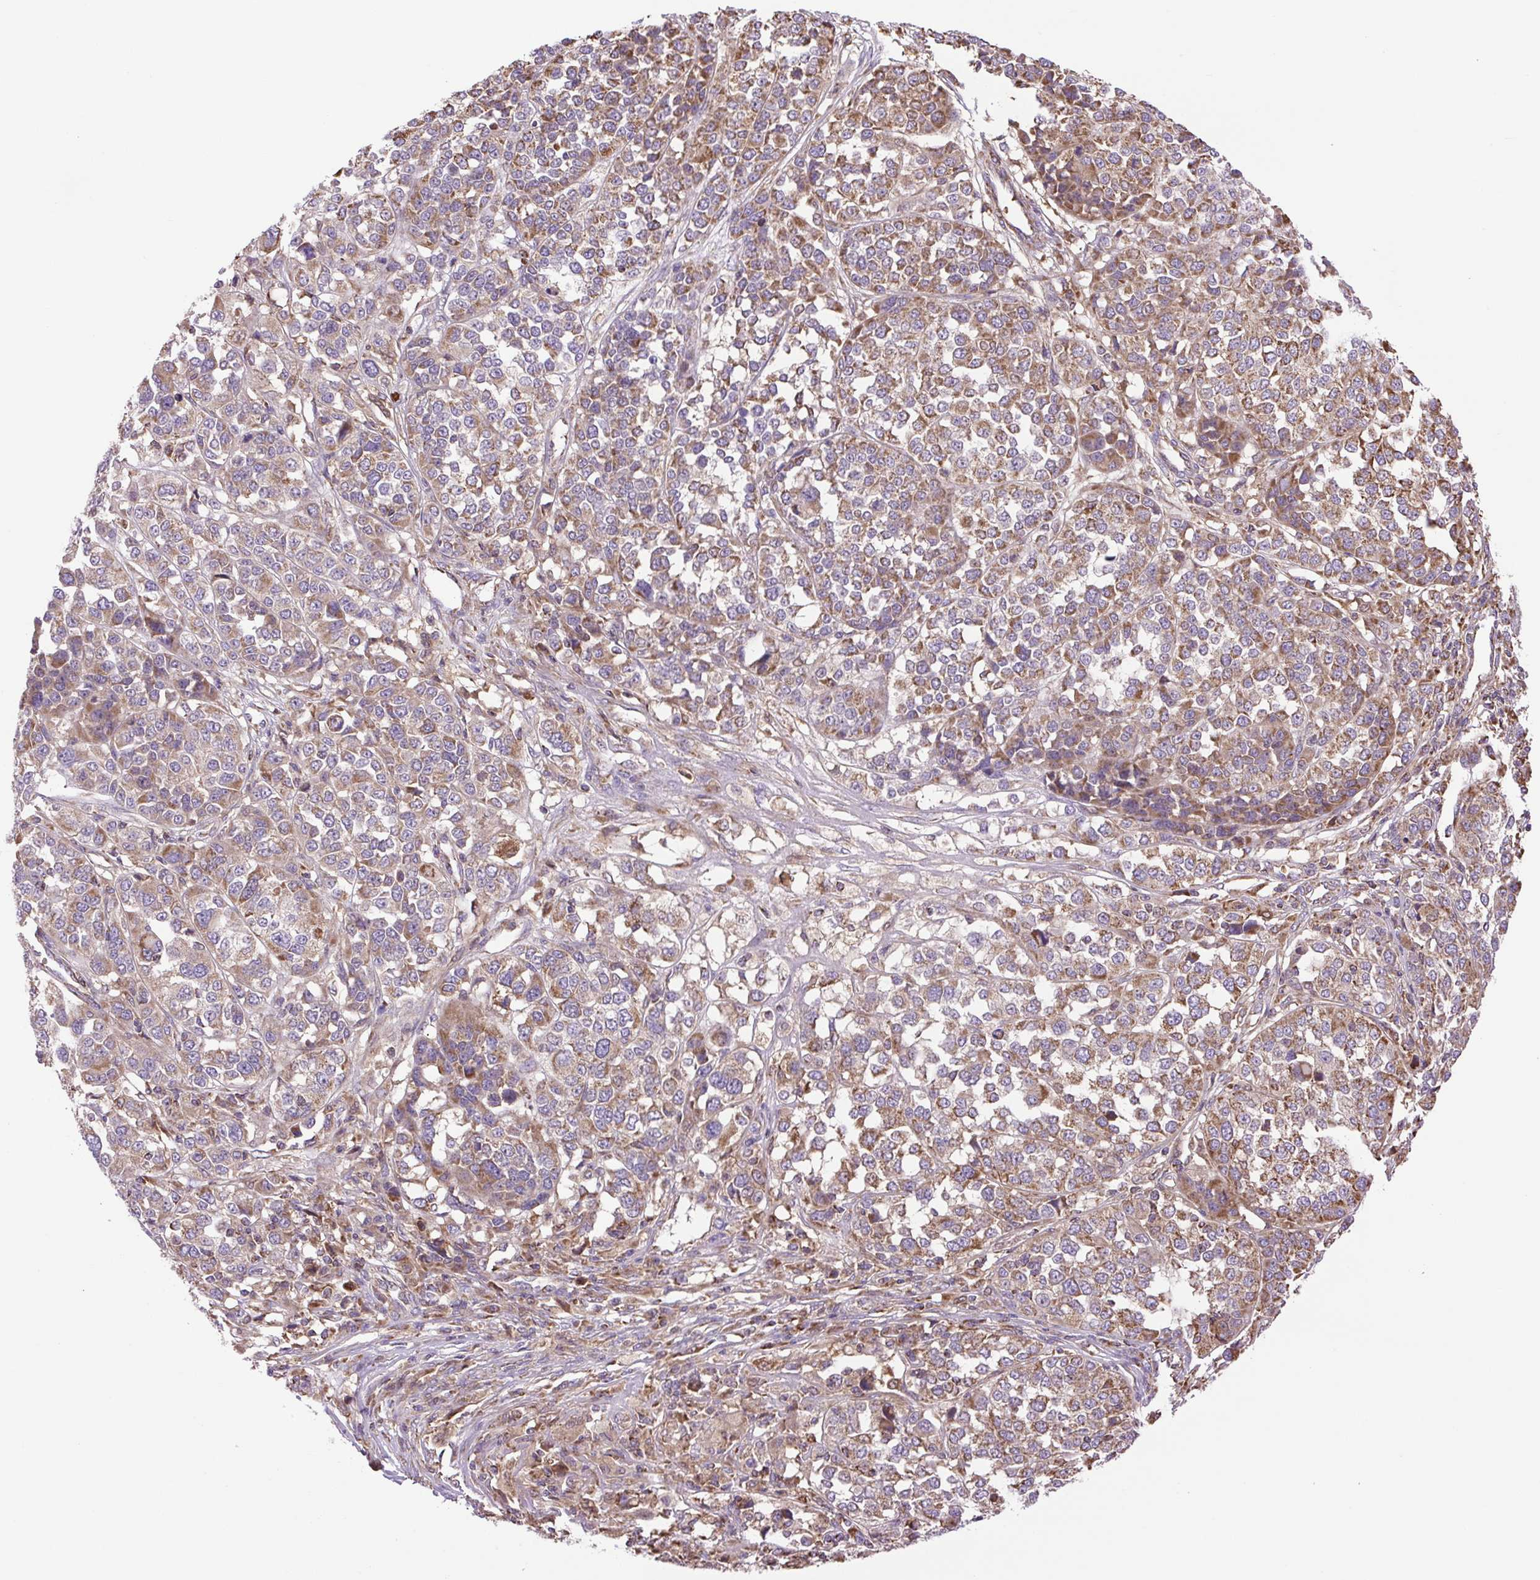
{"staining": {"intensity": "moderate", "quantity": ">75%", "location": "cytoplasmic/membranous"}, "tissue": "melanoma", "cell_type": "Tumor cells", "image_type": "cancer", "snomed": [{"axis": "morphology", "description": "Malignant melanoma, Metastatic site"}, {"axis": "topography", "description": "Lymph node"}], "caption": "IHC (DAB) staining of human melanoma reveals moderate cytoplasmic/membranous protein expression in about >75% of tumor cells. (DAB = brown stain, brightfield microscopy at high magnification).", "gene": "PLCG1", "patient": {"sex": "male", "age": 44}}